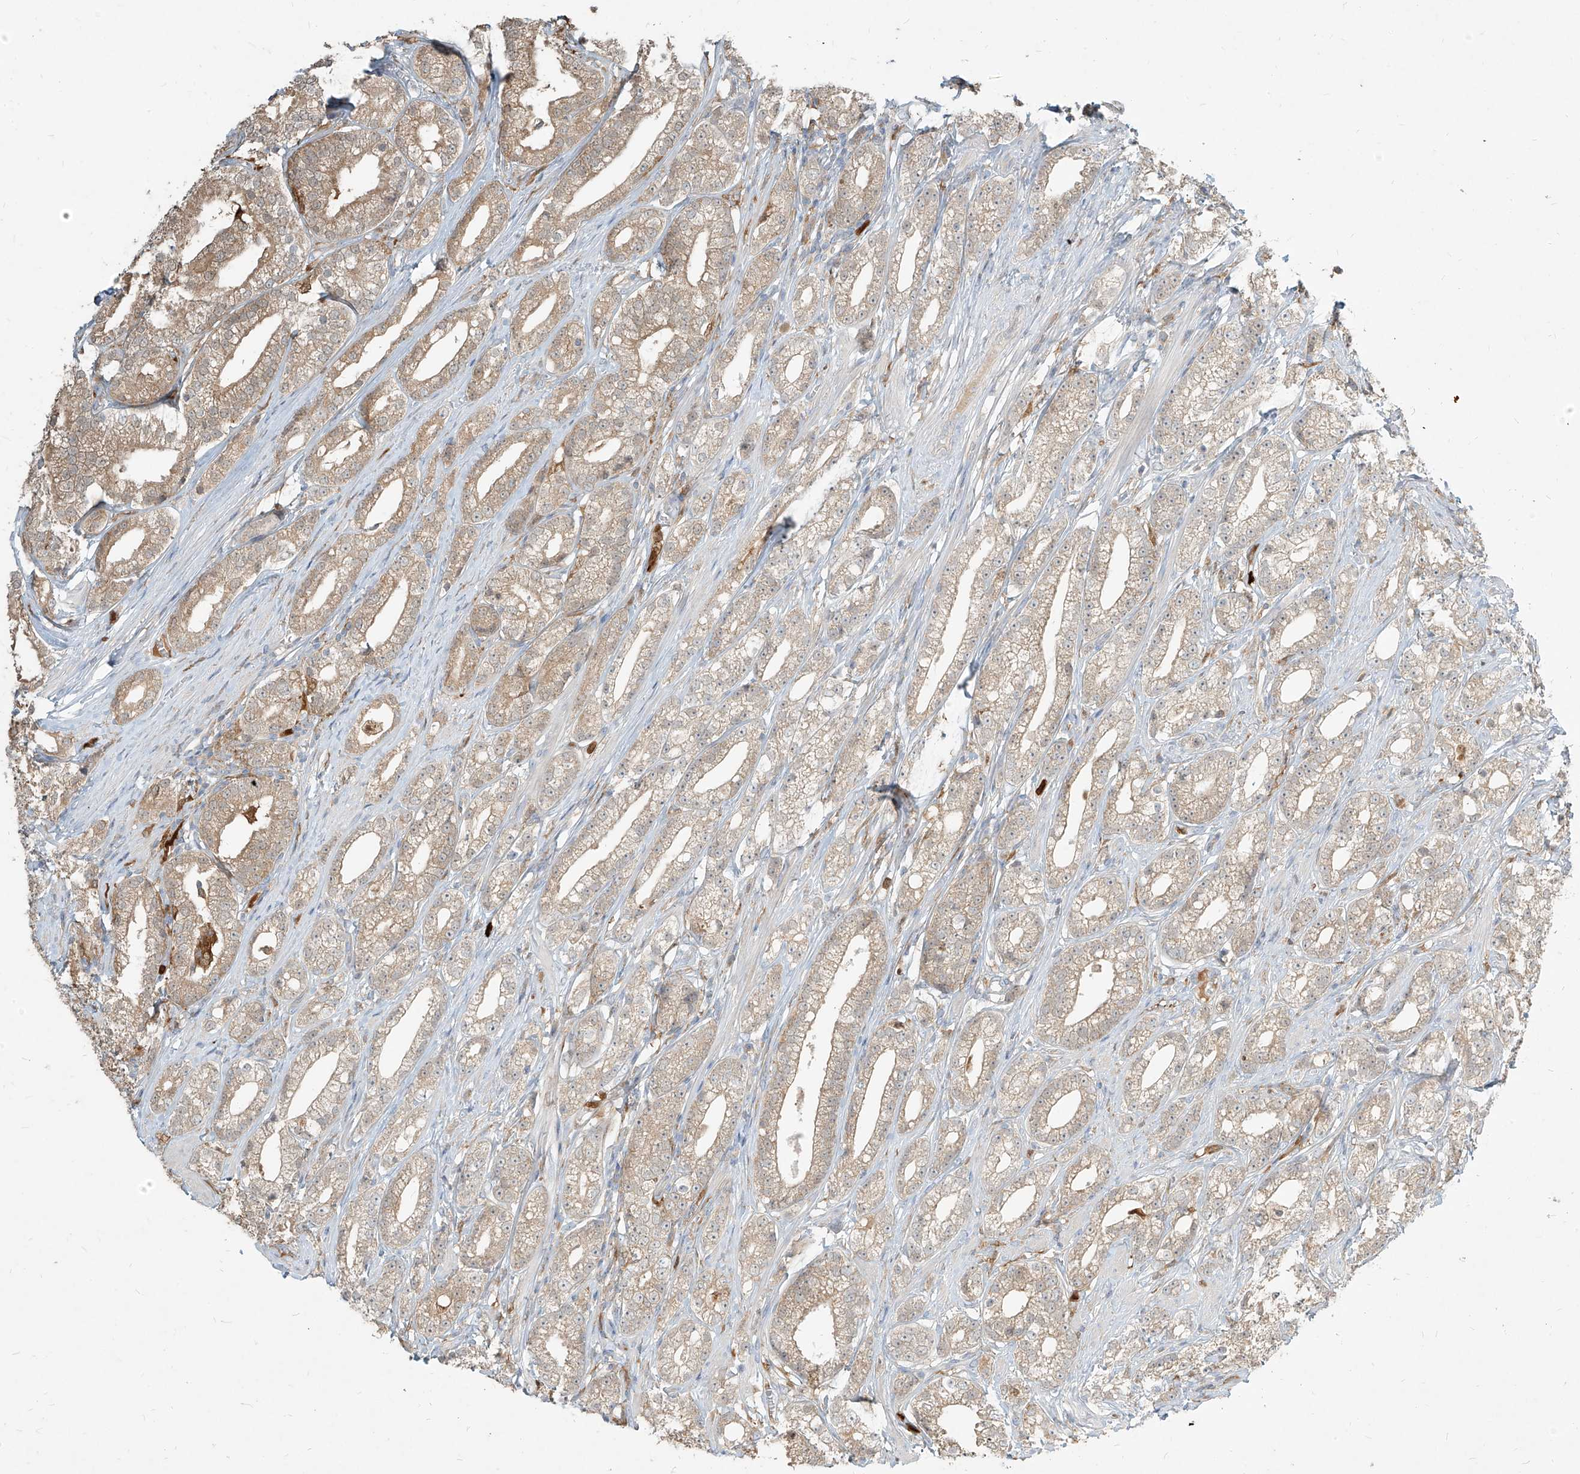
{"staining": {"intensity": "moderate", "quantity": "25%-75%", "location": "cytoplasmic/membranous"}, "tissue": "prostate cancer", "cell_type": "Tumor cells", "image_type": "cancer", "snomed": [{"axis": "morphology", "description": "Adenocarcinoma, High grade"}, {"axis": "topography", "description": "Prostate"}], "caption": "IHC micrograph of neoplastic tissue: prostate cancer (high-grade adenocarcinoma) stained using IHC demonstrates medium levels of moderate protein expression localized specifically in the cytoplasmic/membranous of tumor cells, appearing as a cytoplasmic/membranous brown color.", "gene": "PGD", "patient": {"sex": "male", "age": 69}}